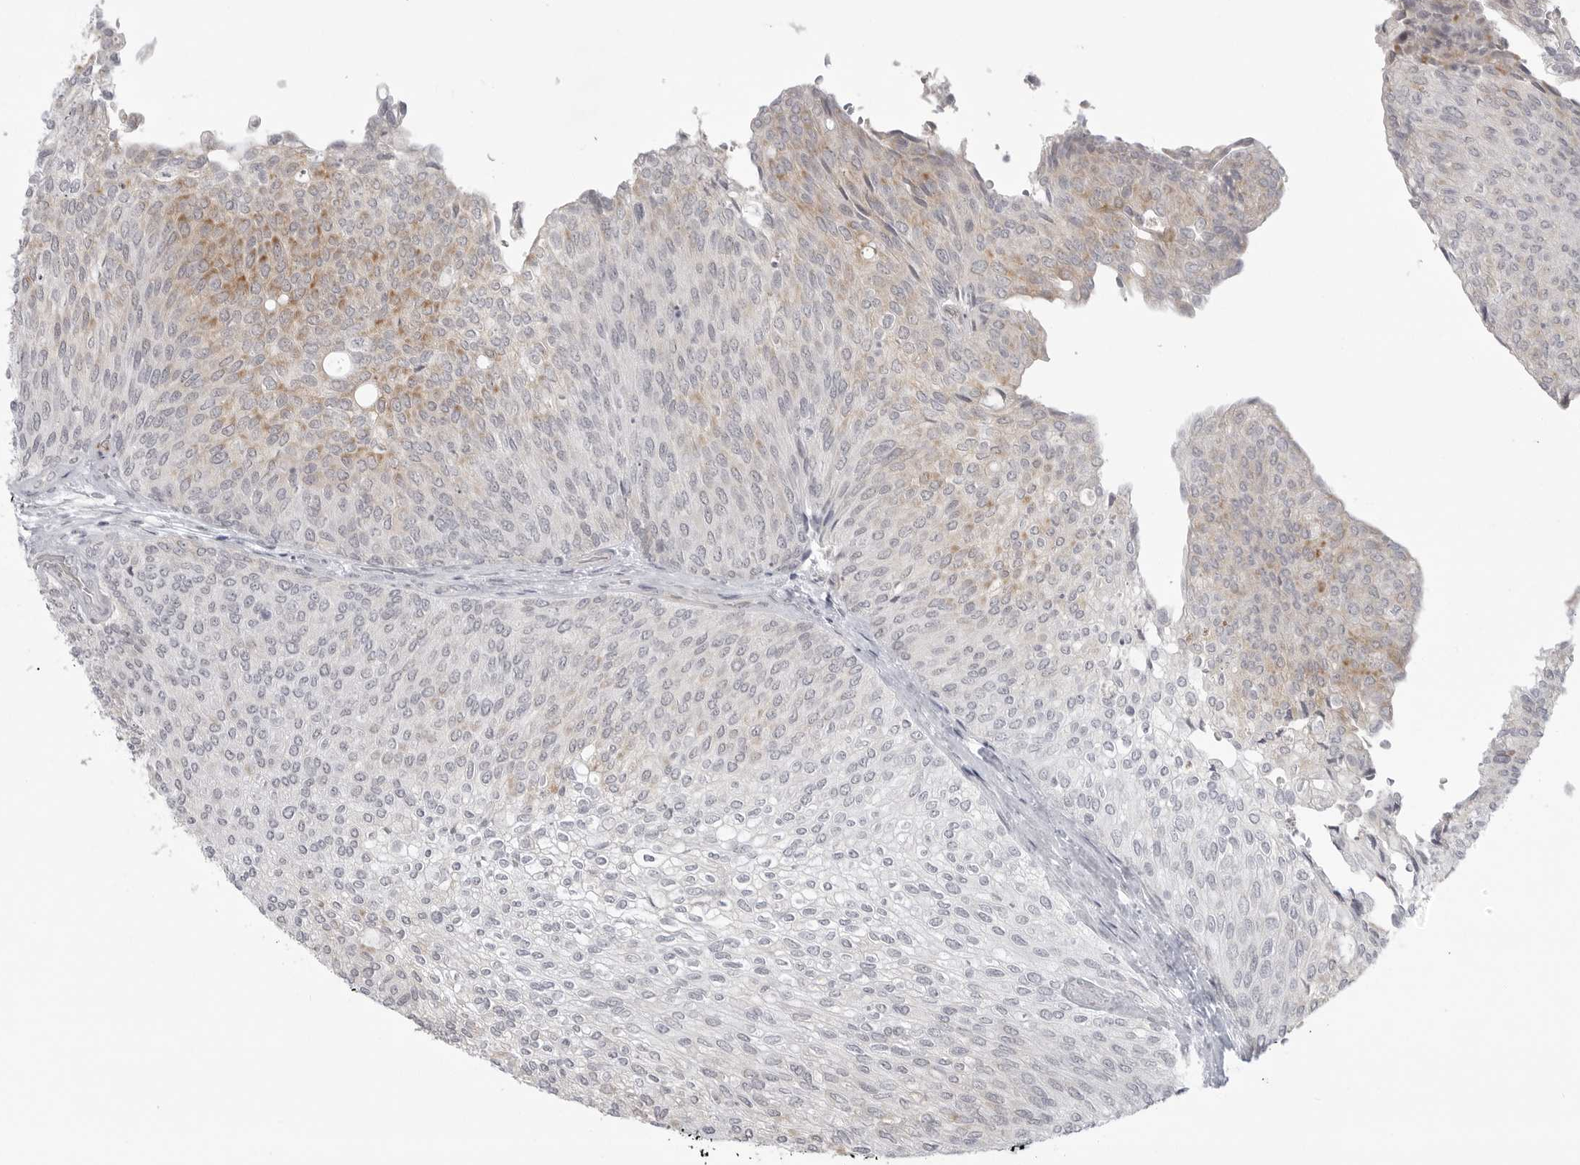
{"staining": {"intensity": "weak", "quantity": "25%-75%", "location": "cytoplasmic/membranous"}, "tissue": "urothelial cancer", "cell_type": "Tumor cells", "image_type": "cancer", "snomed": [{"axis": "morphology", "description": "Urothelial carcinoma, Low grade"}, {"axis": "topography", "description": "Urinary bladder"}], "caption": "Tumor cells show low levels of weak cytoplasmic/membranous staining in approximately 25%-75% of cells in human urothelial cancer.", "gene": "TCTN3", "patient": {"sex": "female", "age": 79}}